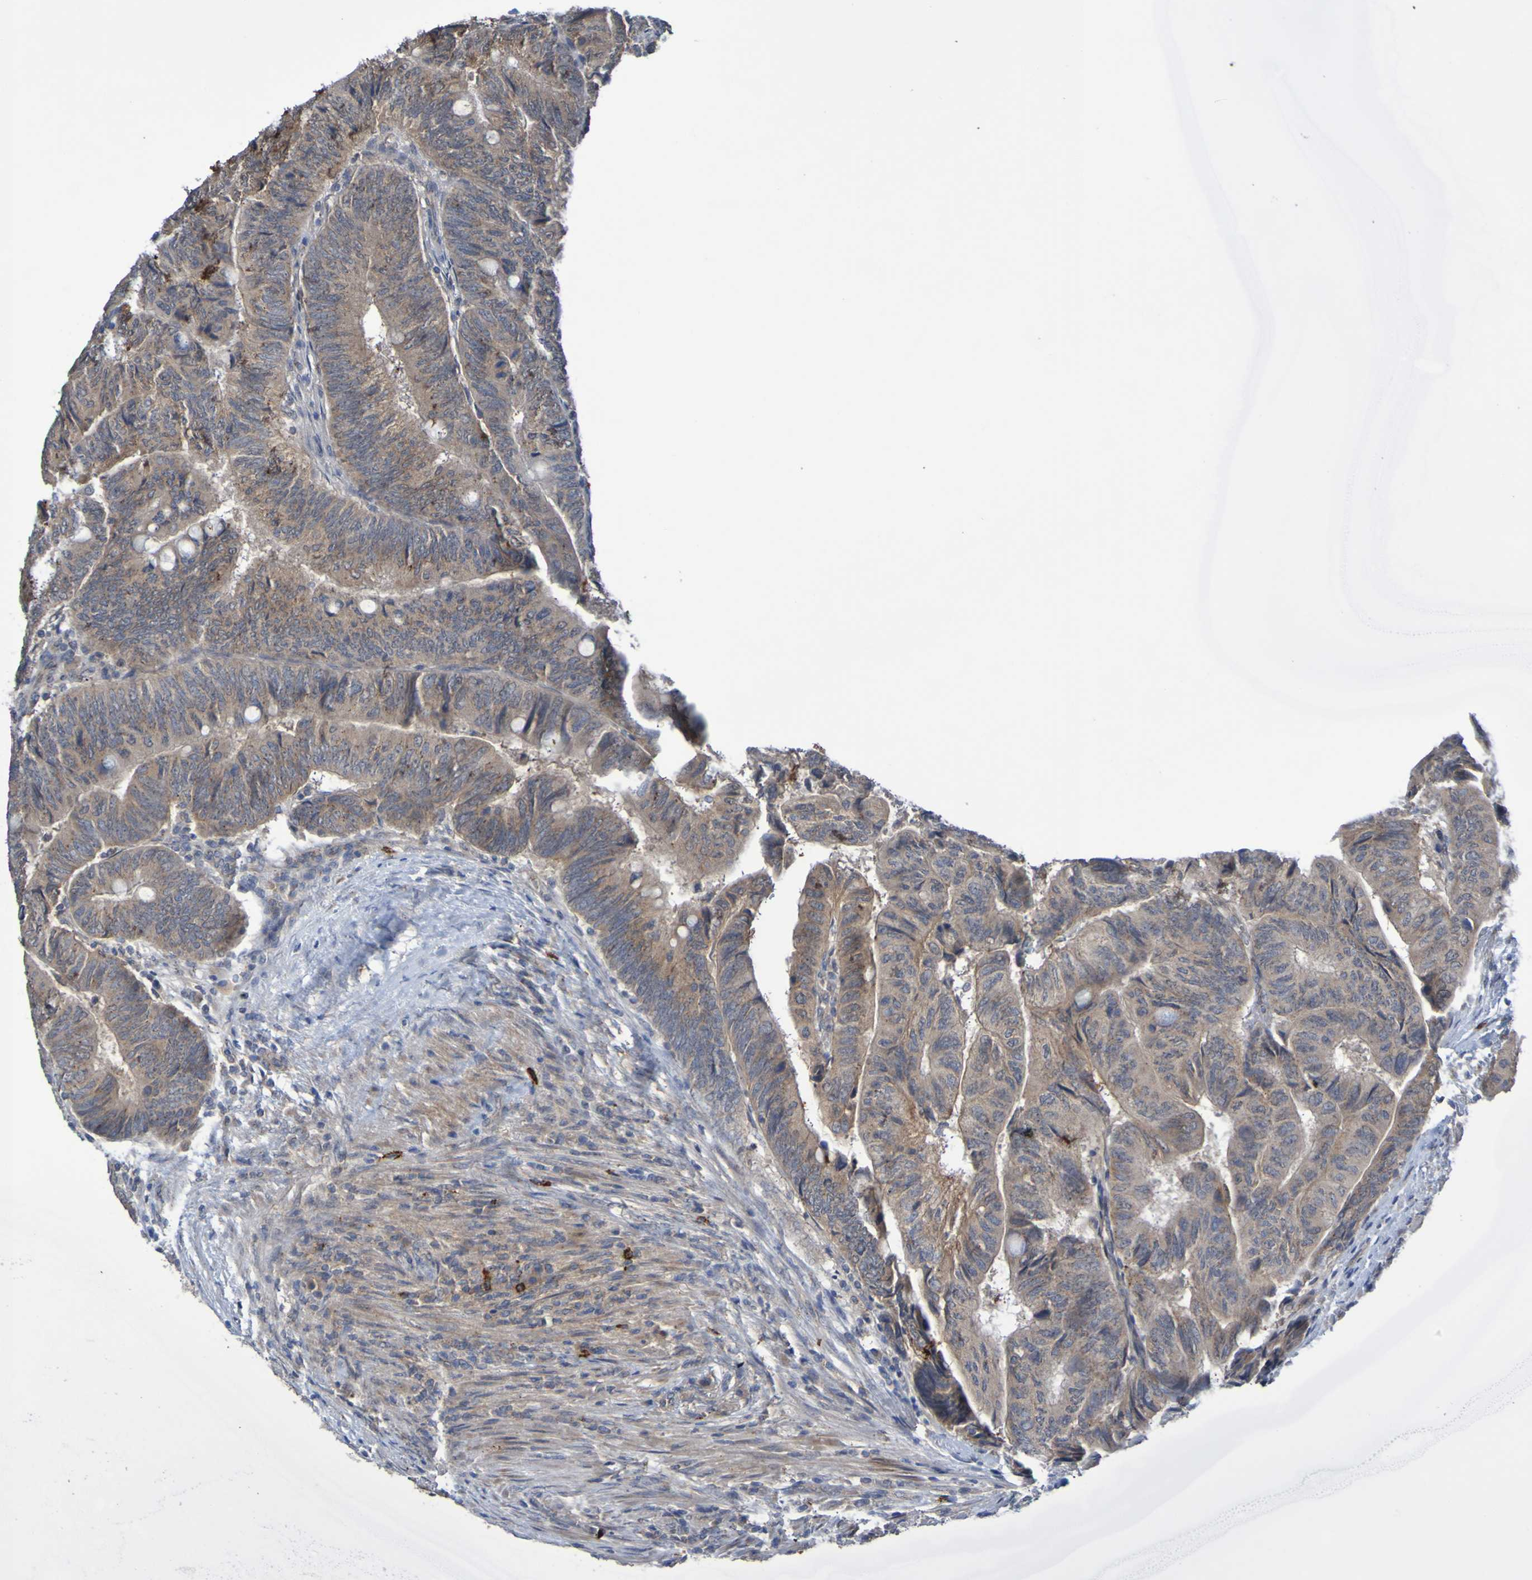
{"staining": {"intensity": "moderate", "quantity": ">75%", "location": "cytoplasmic/membranous"}, "tissue": "colorectal cancer", "cell_type": "Tumor cells", "image_type": "cancer", "snomed": [{"axis": "morphology", "description": "Normal tissue, NOS"}, {"axis": "morphology", "description": "Adenocarcinoma, NOS"}, {"axis": "topography", "description": "Rectum"}, {"axis": "topography", "description": "Peripheral nerve tissue"}], "caption": "The photomicrograph exhibits a brown stain indicating the presence of a protein in the cytoplasmic/membranous of tumor cells in adenocarcinoma (colorectal). The protein of interest is stained brown, and the nuclei are stained in blue (DAB IHC with brightfield microscopy, high magnification).", "gene": "ANGPT4", "patient": {"sex": "male", "age": 92}}